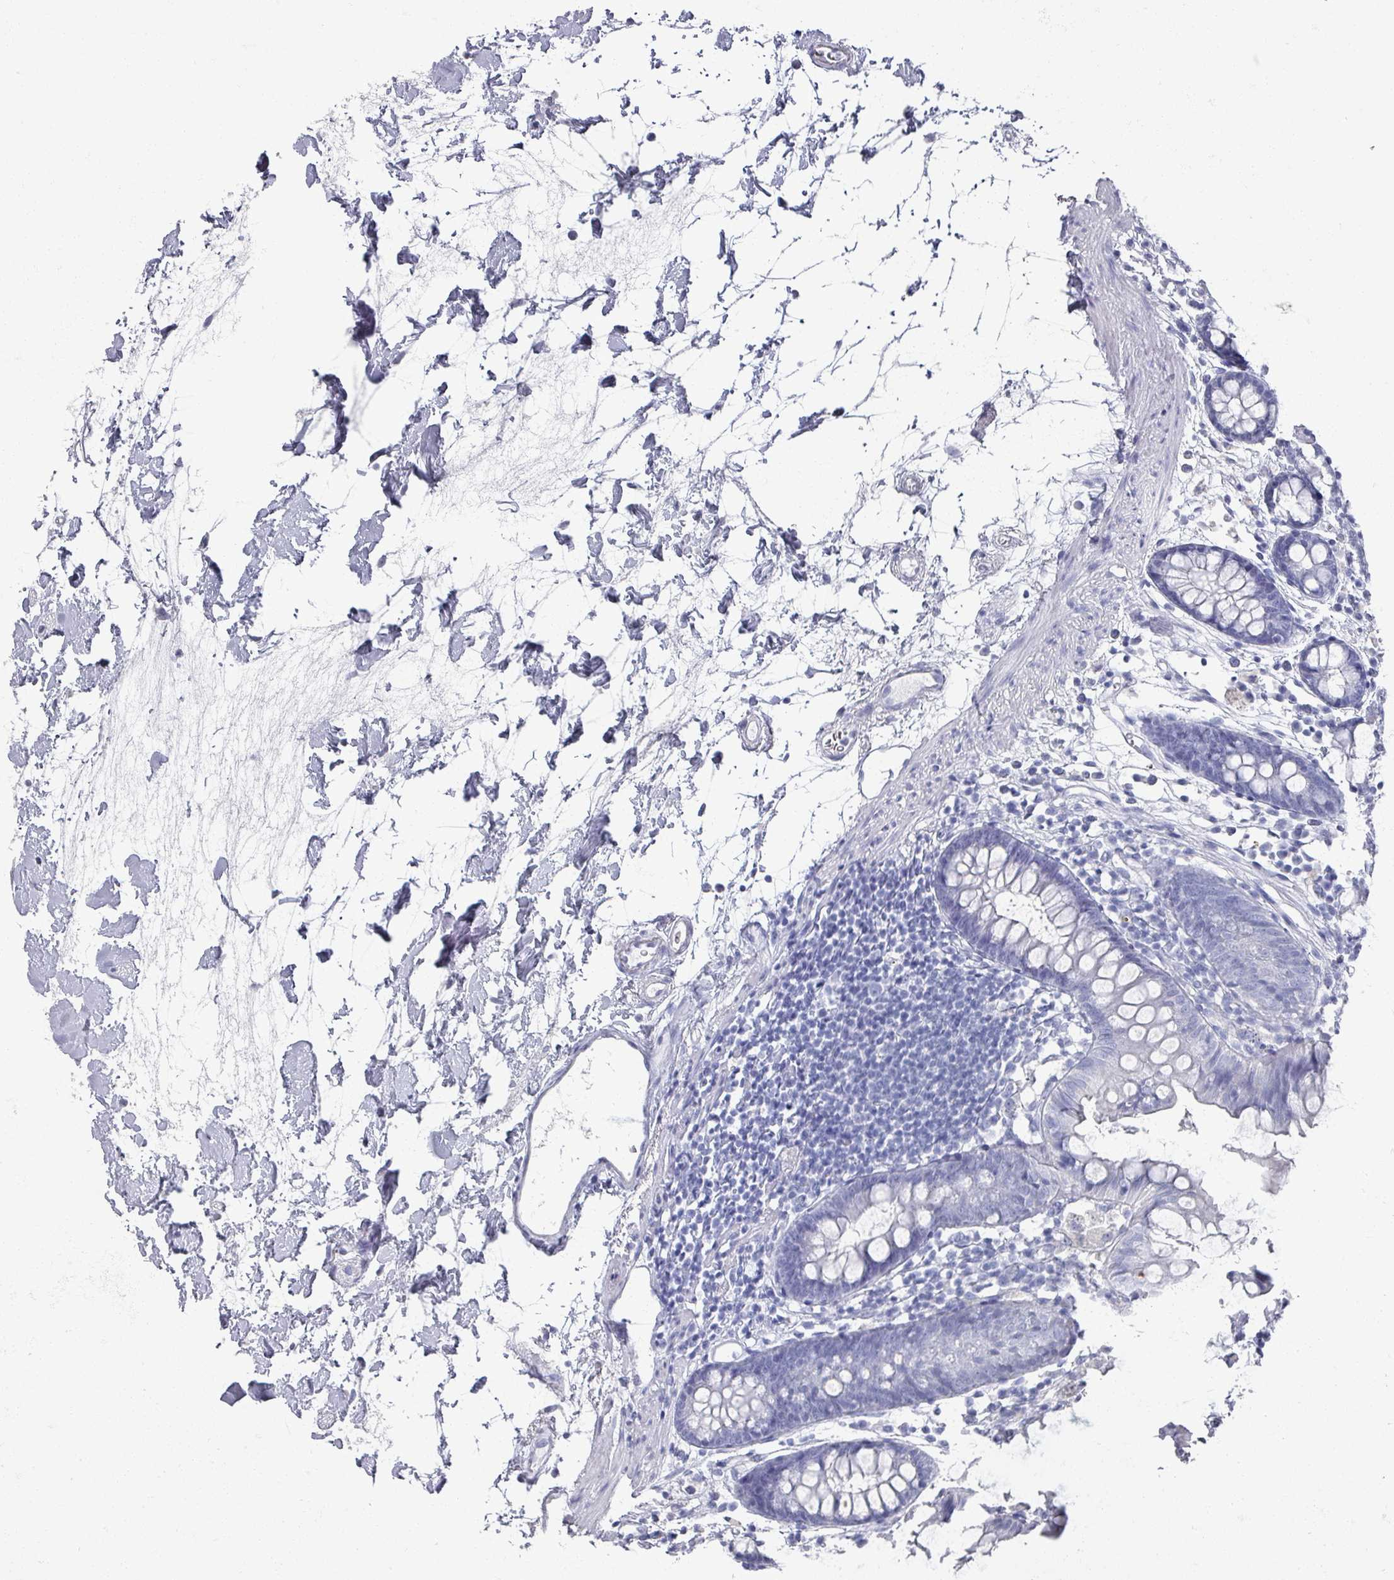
{"staining": {"intensity": "negative", "quantity": "none", "location": "none"}, "tissue": "colon", "cell_type": "Endothelial cells", "image_type": "normal", "snomed": [{"axis": "morphology", "description": "Normal tissue, NOS"}, {"axis": "topography", "description": "Colon"}], "caption": "DAB immunohistochemical staining of unremarkable human colon exhibits no significant positivity in endothelial cells. (DAB immunohistochemistry with hematoxylin counter stain).", "gene": "OMG", "patient": {"sex": "female", "age": 84}}